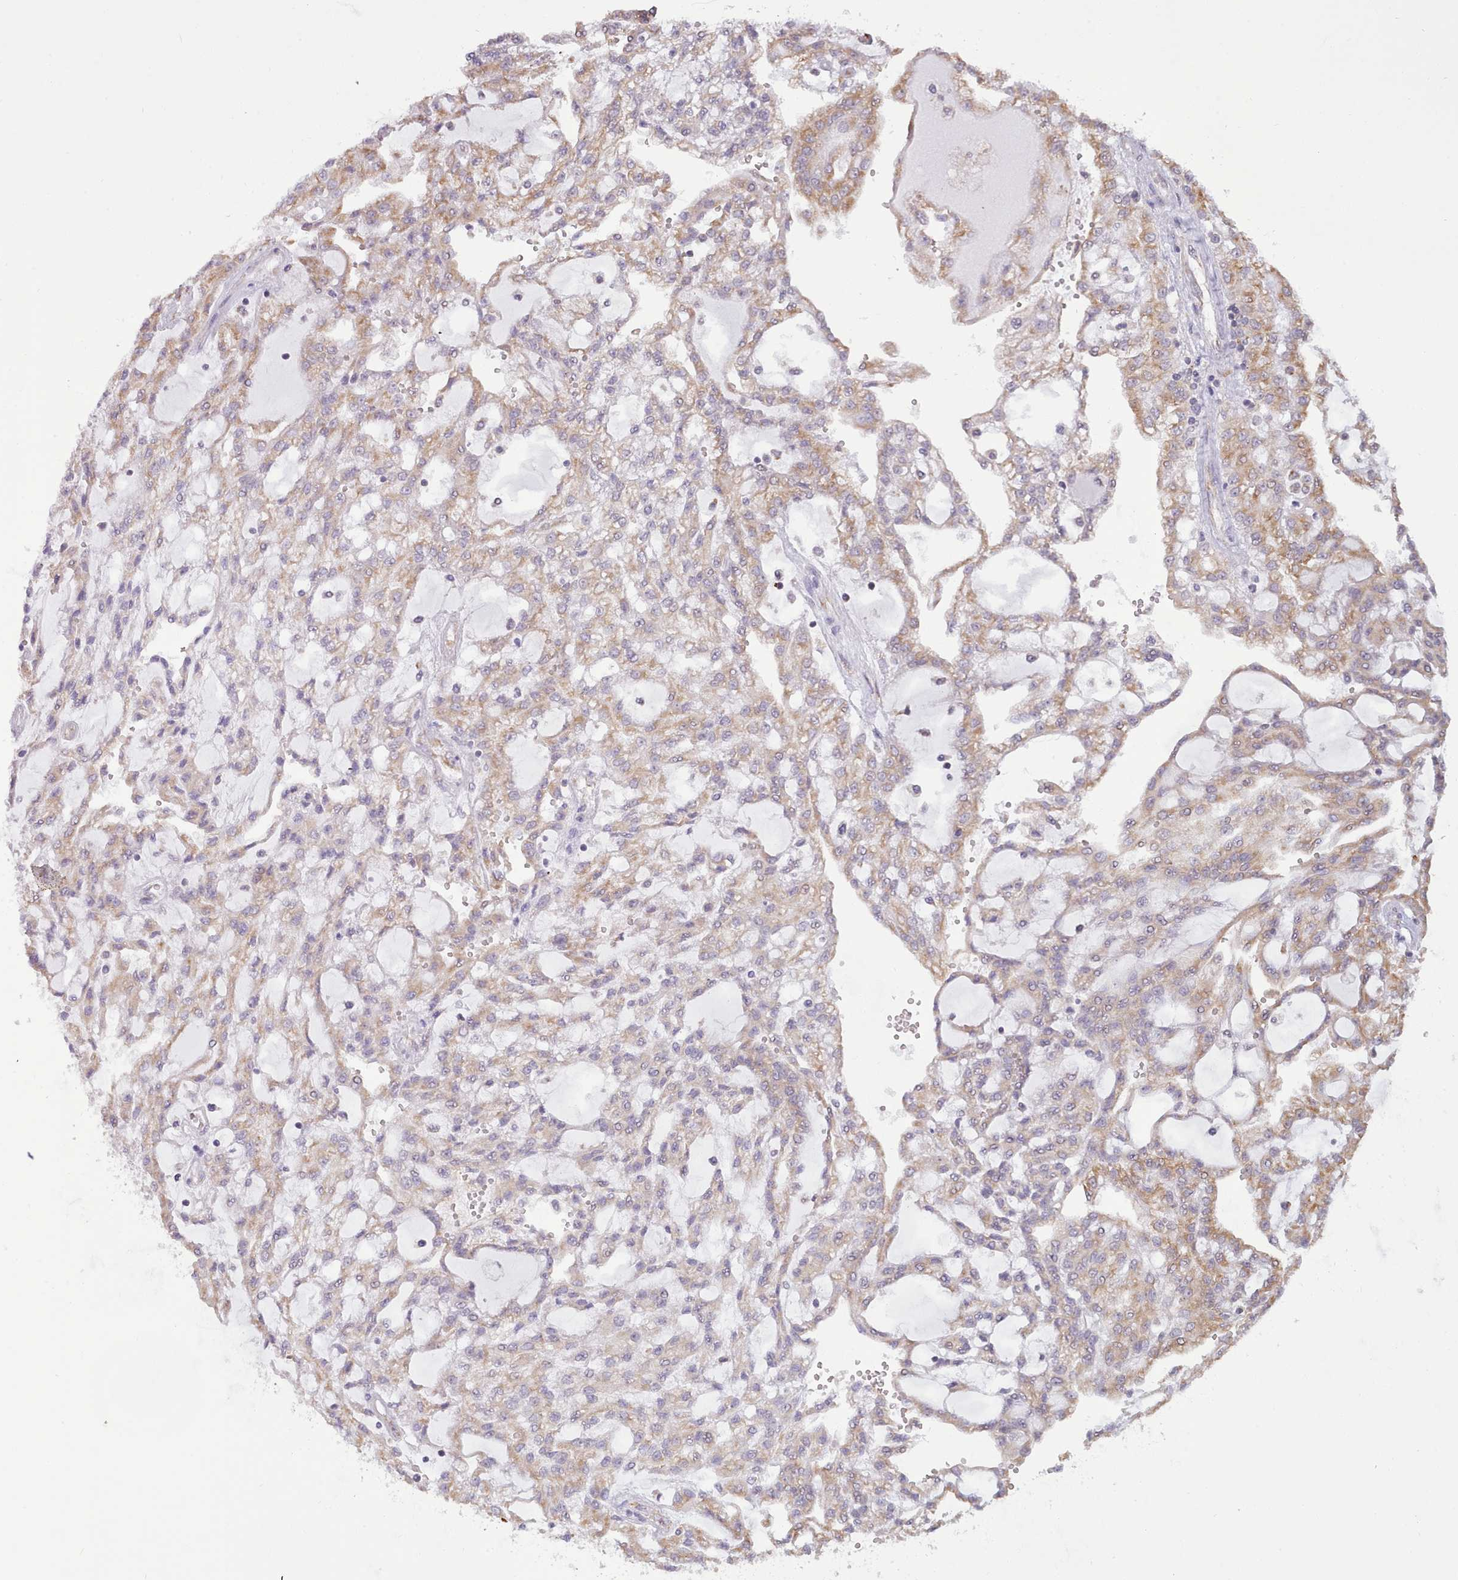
{"staining": {"intensity": "weak", "quantity": ">75%", "location": "cytoplasmic/membranous"}, "tissue": "renal cancer", "cell_type": "Tumor cells", "image_type": "cancer", "snomed": [{"axis": "morphology", "description": "Adenocarcinoma, NOS"}, {"axis": "topography", "description": "Kidney"}], "caption": "Immunohistochemical staining of renal cancer displays weak cytoplasmic/membranous protein positivity in approximately >75% of tumor cells.", "gene": "SEC61B", "patient": {"sex": "male", "age": 63}}